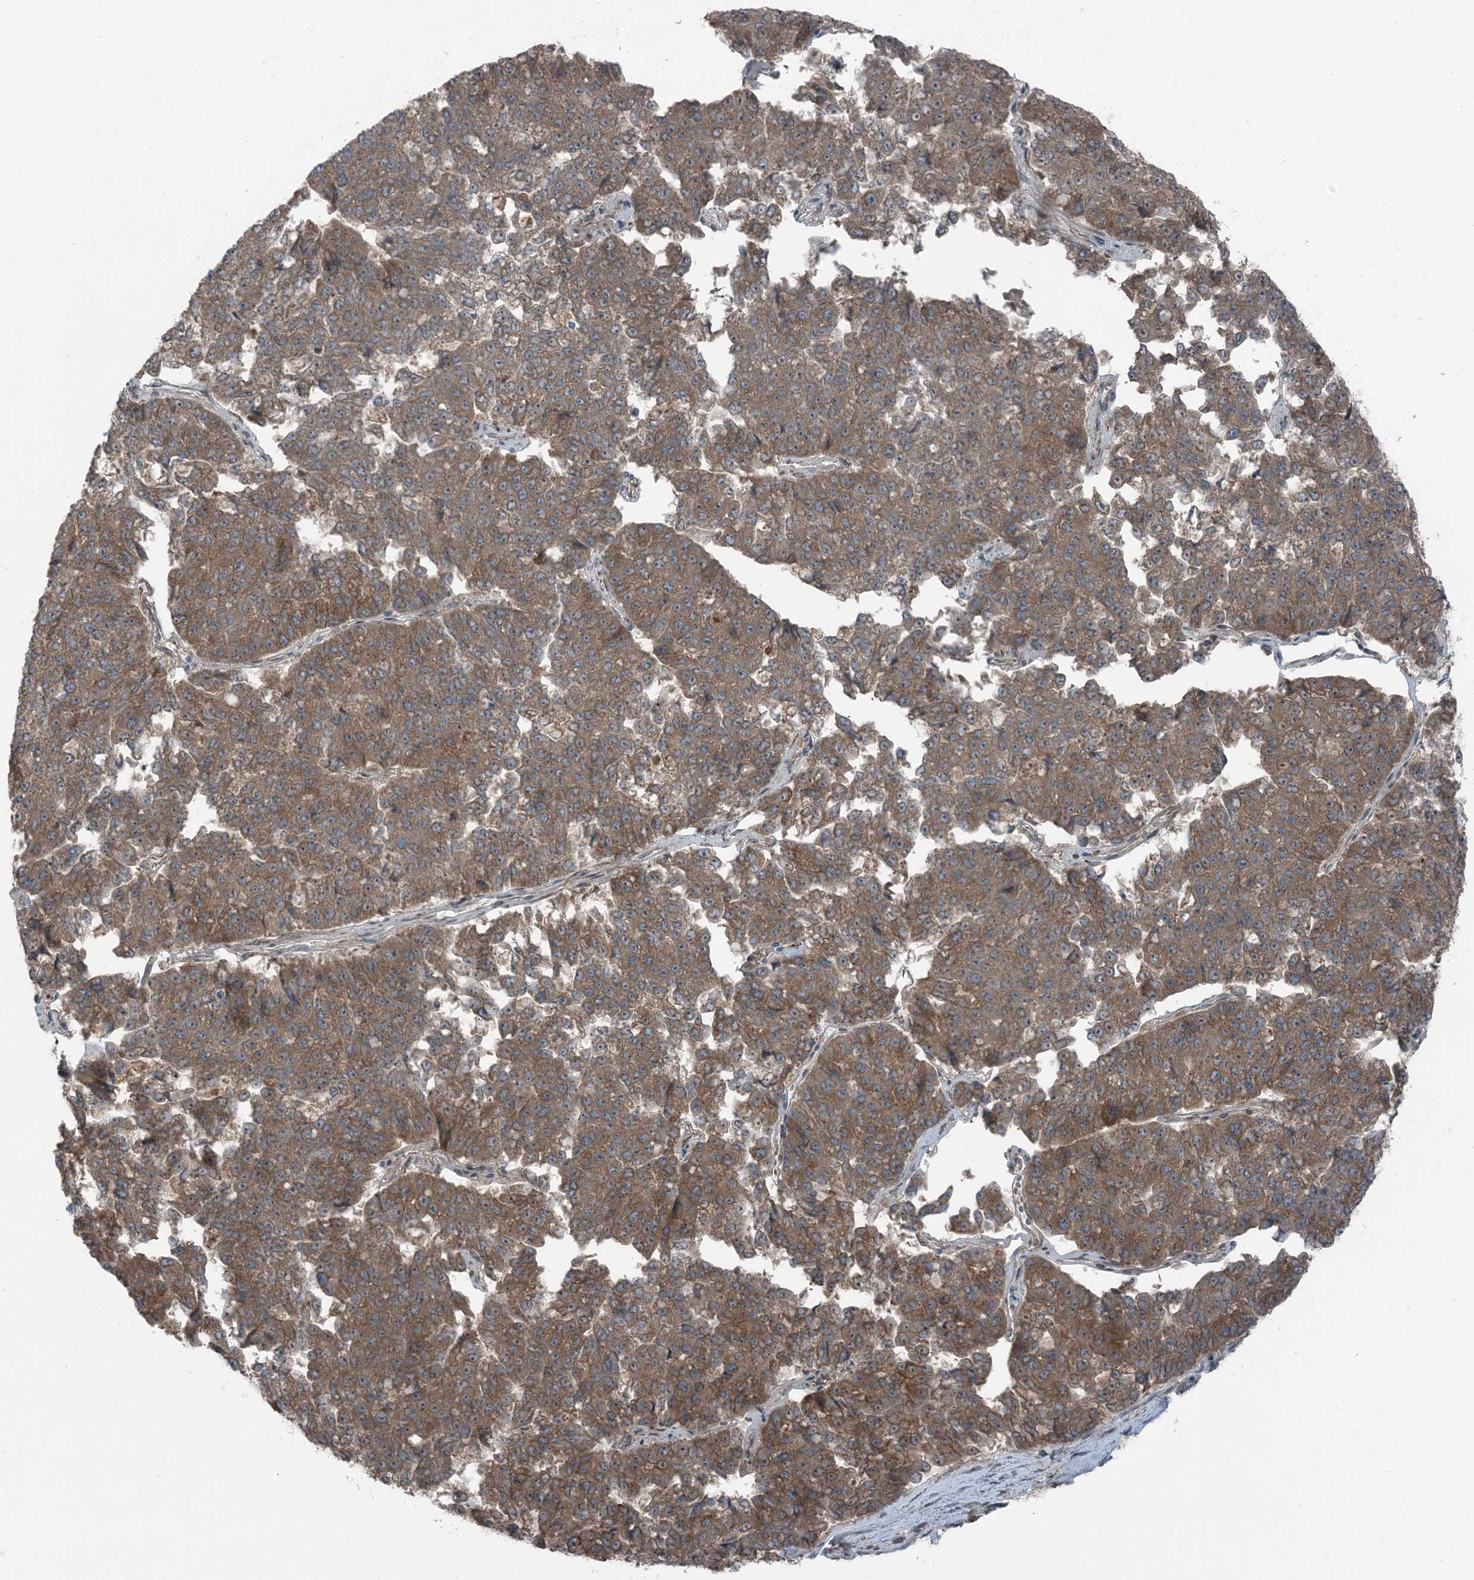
{"staining": {"intensity": "moderate", "quantity": ">75%", "location": "cytoplasmic/membranous"}, "tissue": "pancreatic cancer", "cell_type": "Tumor cells", "image_type": "cancer", "snomed": [{"axis": "morphology", "description": "Adenocarcinoma, NOS"}, {"axis": "topography", "description": "Pancreas"}], "caption": "Pancreatic cancer stained with DAB (3,3'-diaminobenzidine) IHC shows medium levels of moderate cytoplasmic/membranous expression in approximately >75% of tumor cells.", "gene": "RAB3GAP1", "patient": {"sex": "male", "age": 50}}